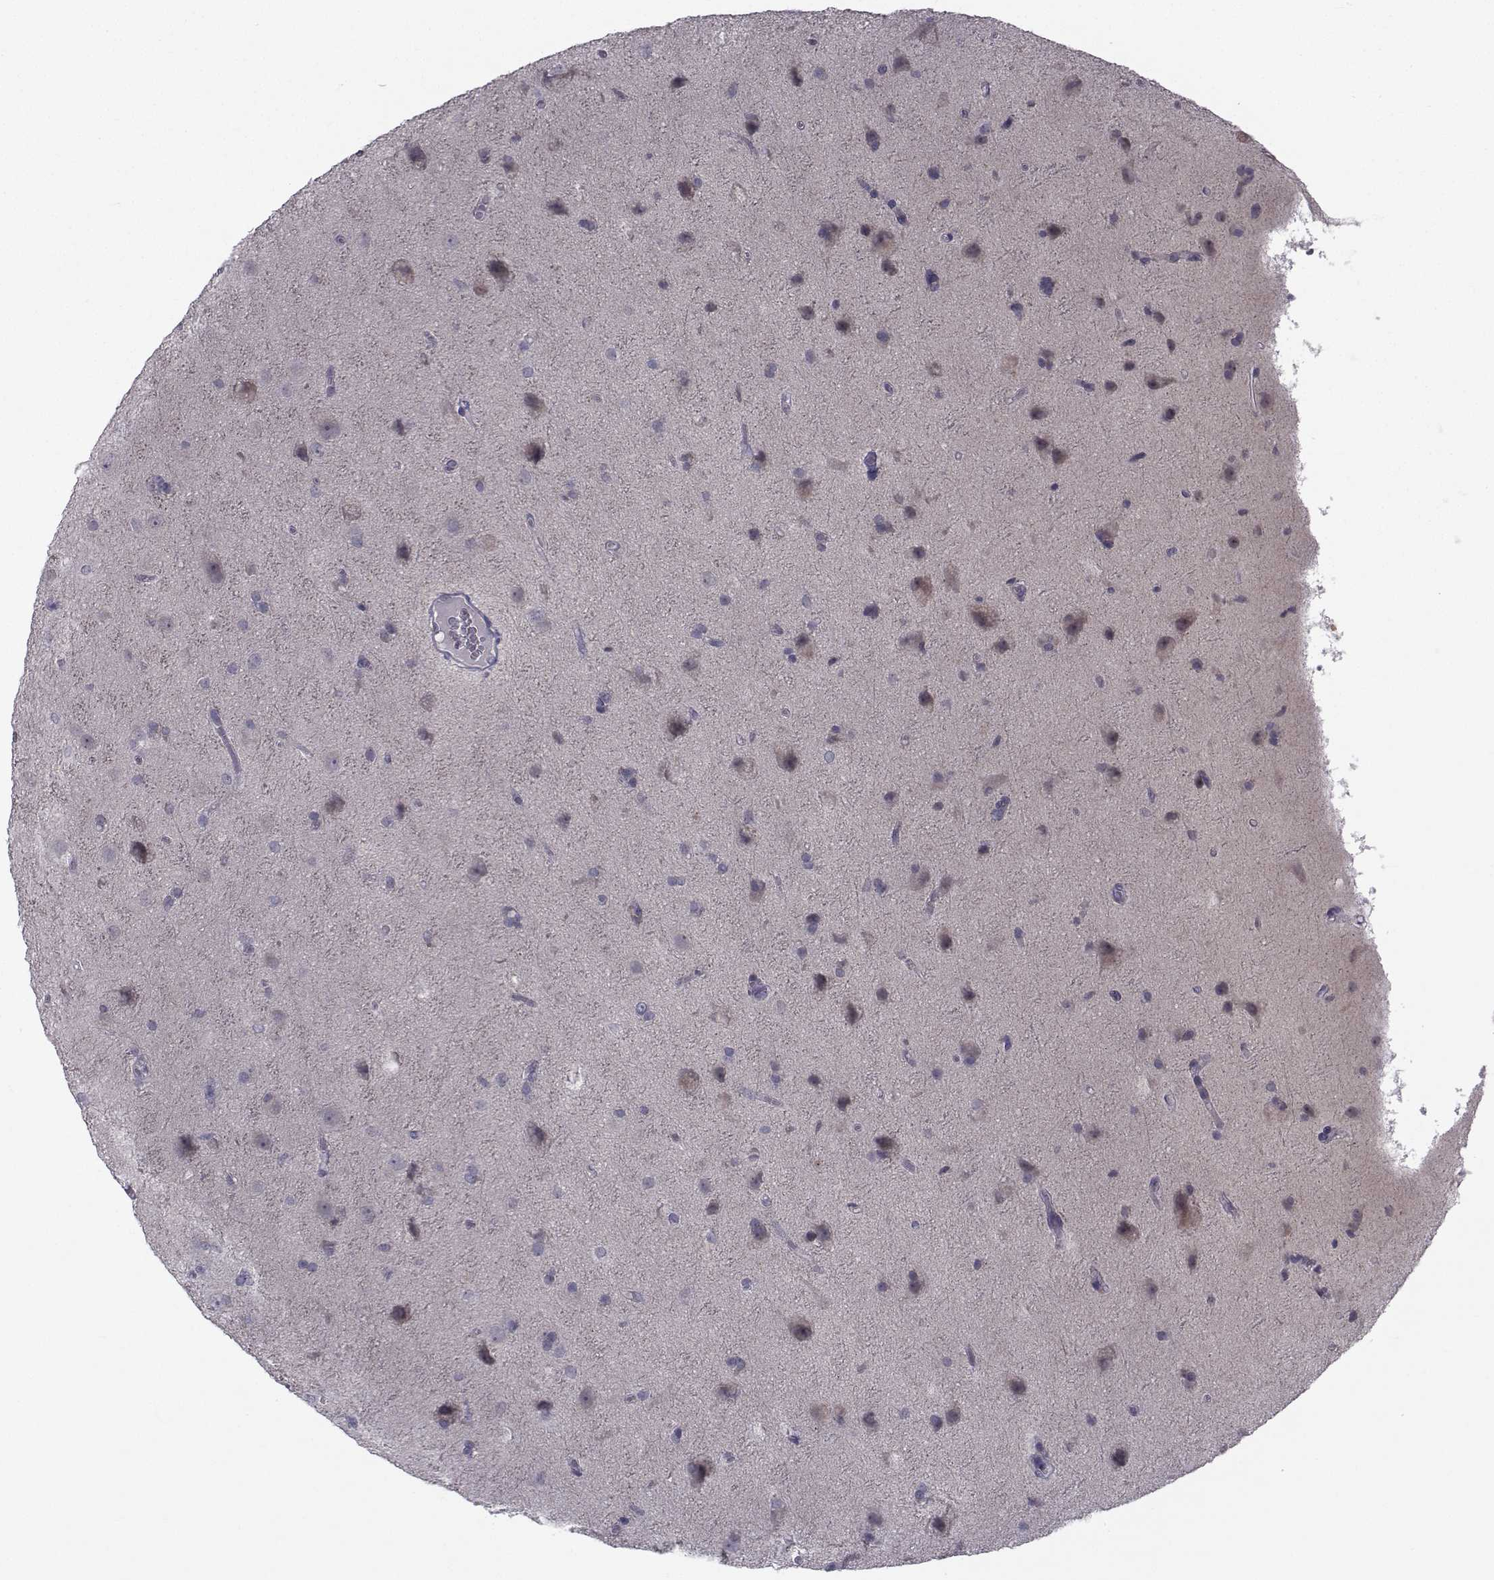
{"staining": {"intensity": "negative", "quantity": "none", "location": "none"}, "tissue": "glioma", "cell_type": "Tumor cells", "image_type": "cancer", "snomed": [{"axis": "morphology", "description": "Glioma, malignant, Low grade"}, {"axis": "topography", "description": "Brain"}], "caption": "The histopathology image displays no significant expression in tumor cells of malignant glioma (low-grade).", "gene": "ANGPT1", "patient": {"sex": "male", "age": 58}}